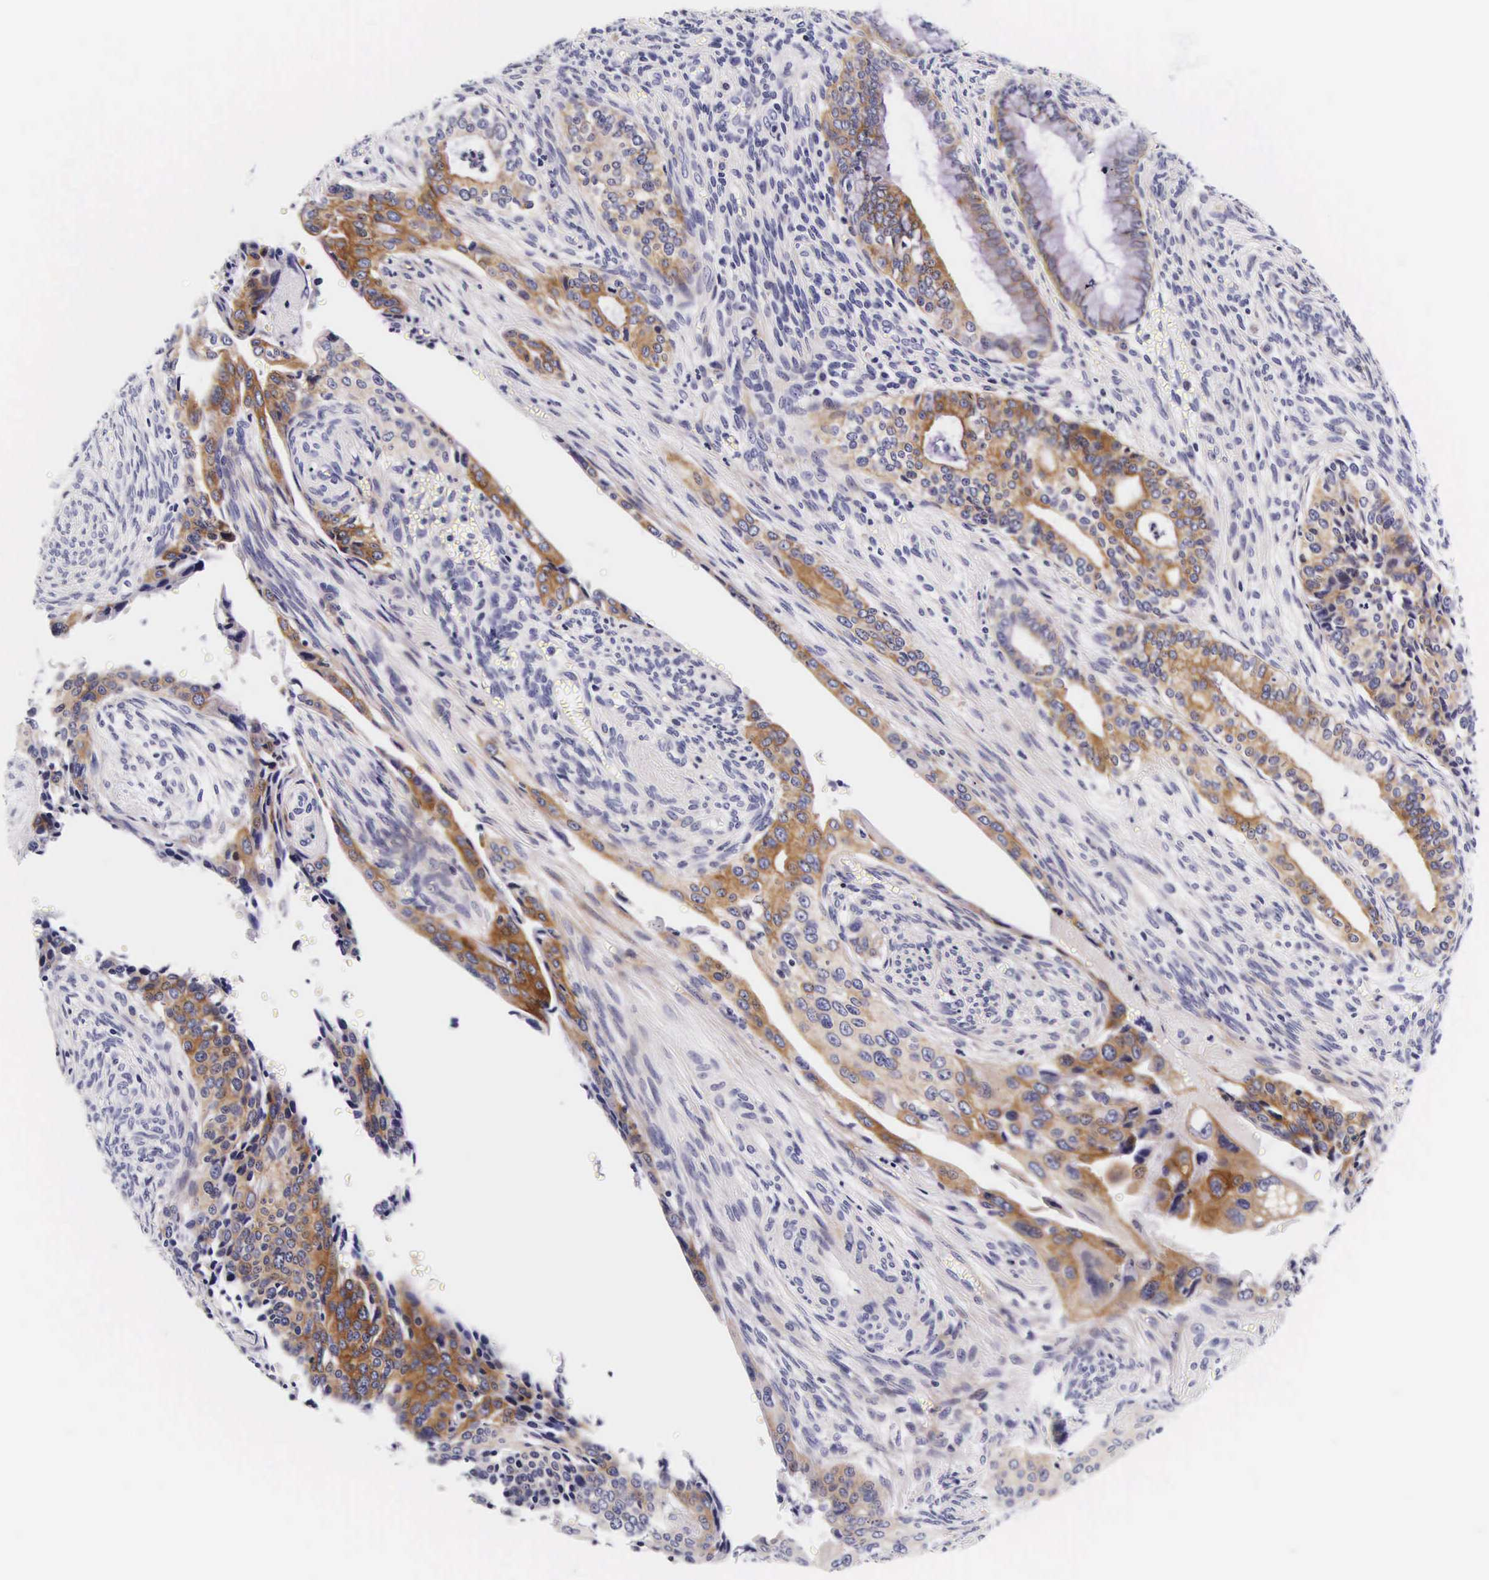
{"staining": {"intensity": "moderate", "quantity": ">75%", "location": "cytoplasmic/membranous"}, "tissue": "cervical cancer", "cell_type": "Tumor cells", "image_type": "cancer", "snomed": [{"axis": "morphology", "description": "Squamous cell carcinoma, NOS"}, {"axis": "topography", "description": "Cervix"}], "caption": "Immunohistochemistry (IHC) (DAB) staining of human cervical cancer (squamous cell carcinoma) shows moderate cytoplasmic/membranous protein staining in approximately >75% of tumor cells.", "gene": "UPRT", "patient": {"sex": "female", "age": 34}}